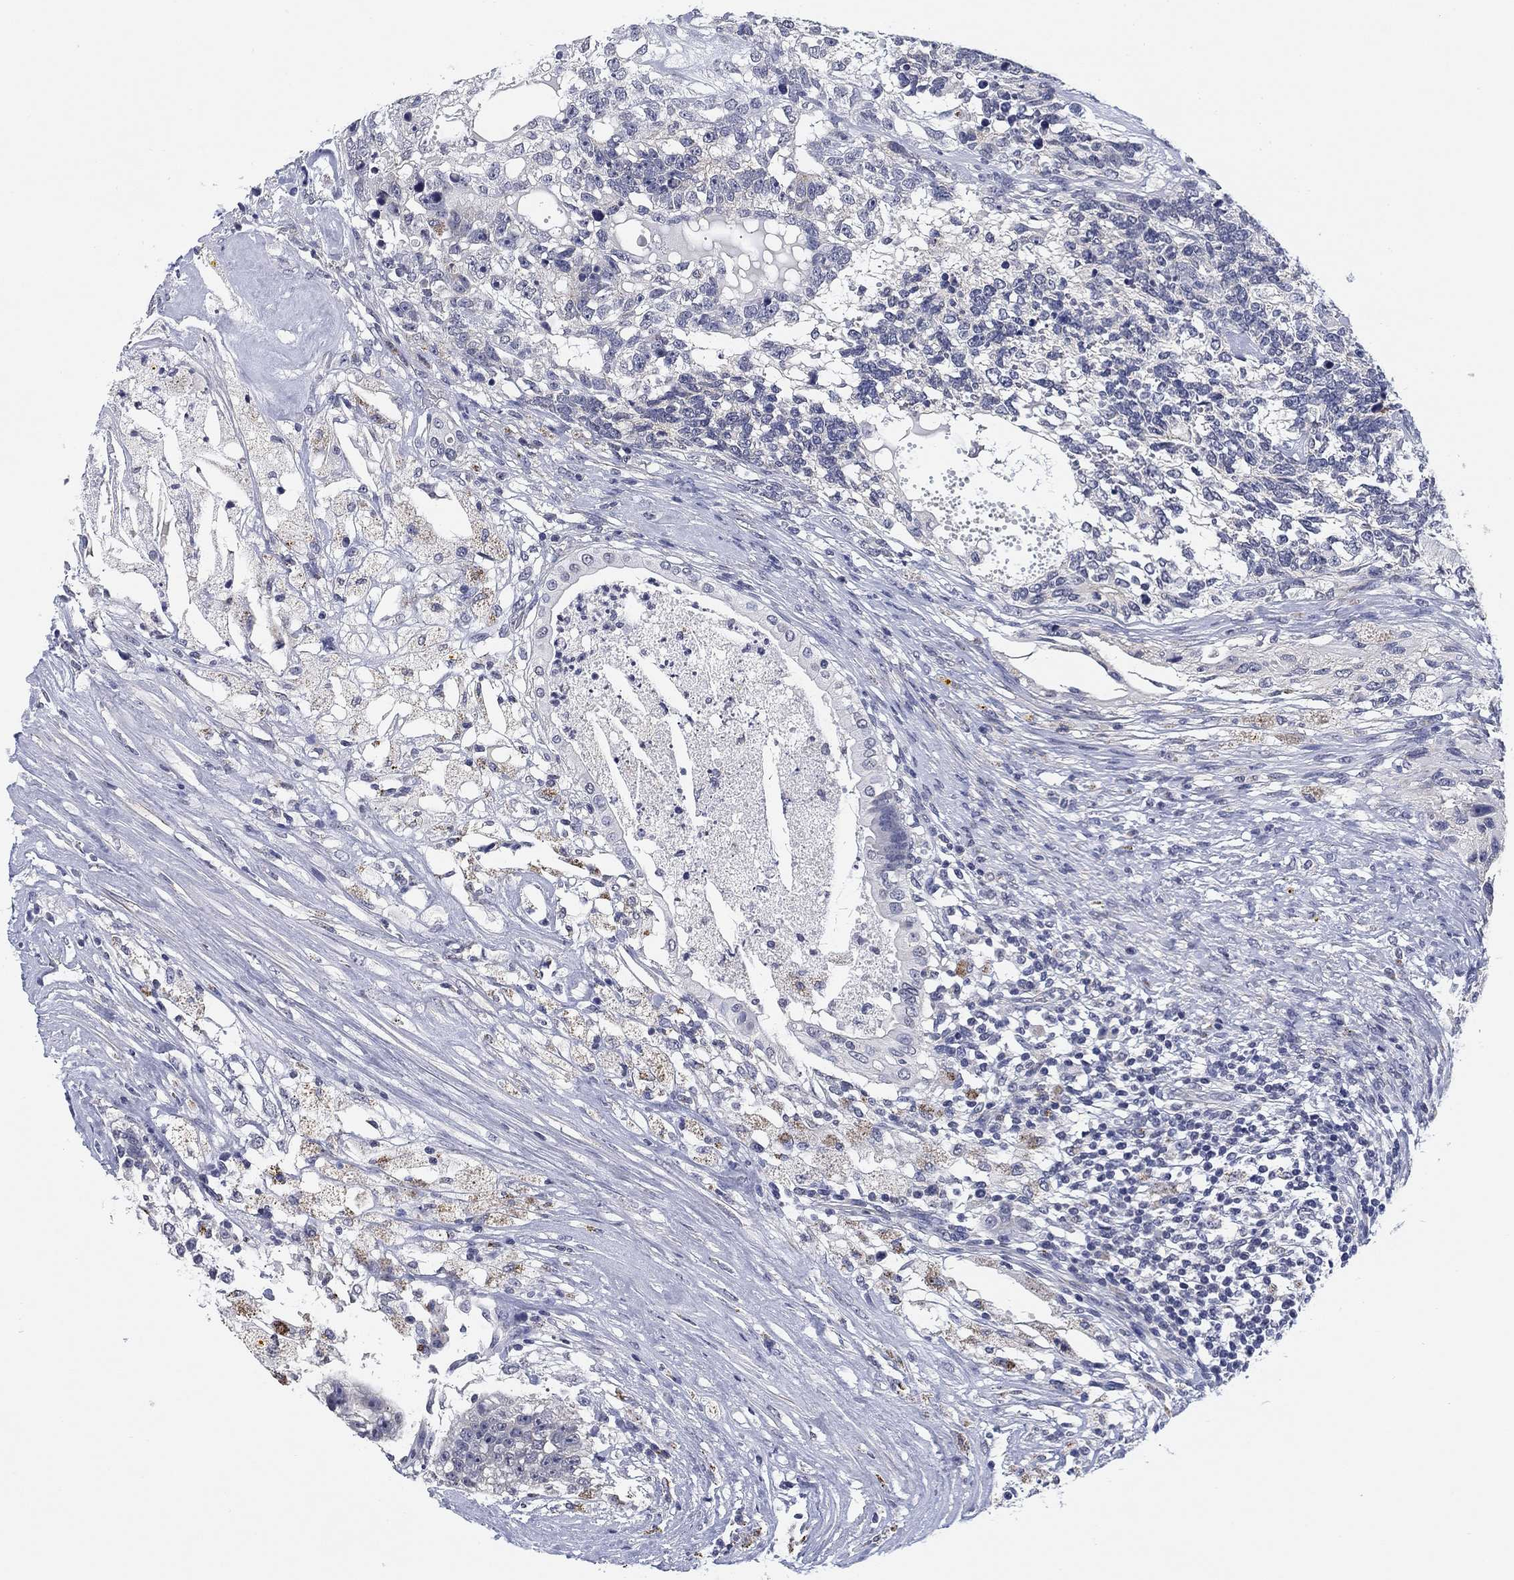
{"staining": {"intensity": "negative", "quantity": "none", "location": "none"}, "tissue": "testis cancer", "cell_type": "Tumor cells", "image_type": "cancer", "snomed": [{"axis": "morphology", "description": "Seminoma, NOS"}, {"axis": "morphology", "description": "Carcinoma, Embryonal, NOS"}, {"axis": "topography", "description": "Testis"}], "caption": "The photomicrograph reveals no significant expression in tumor cells of testis cancer (seminoma).", "gene": "OTUB2", "patient": {"sex": "male", "age": 41}}